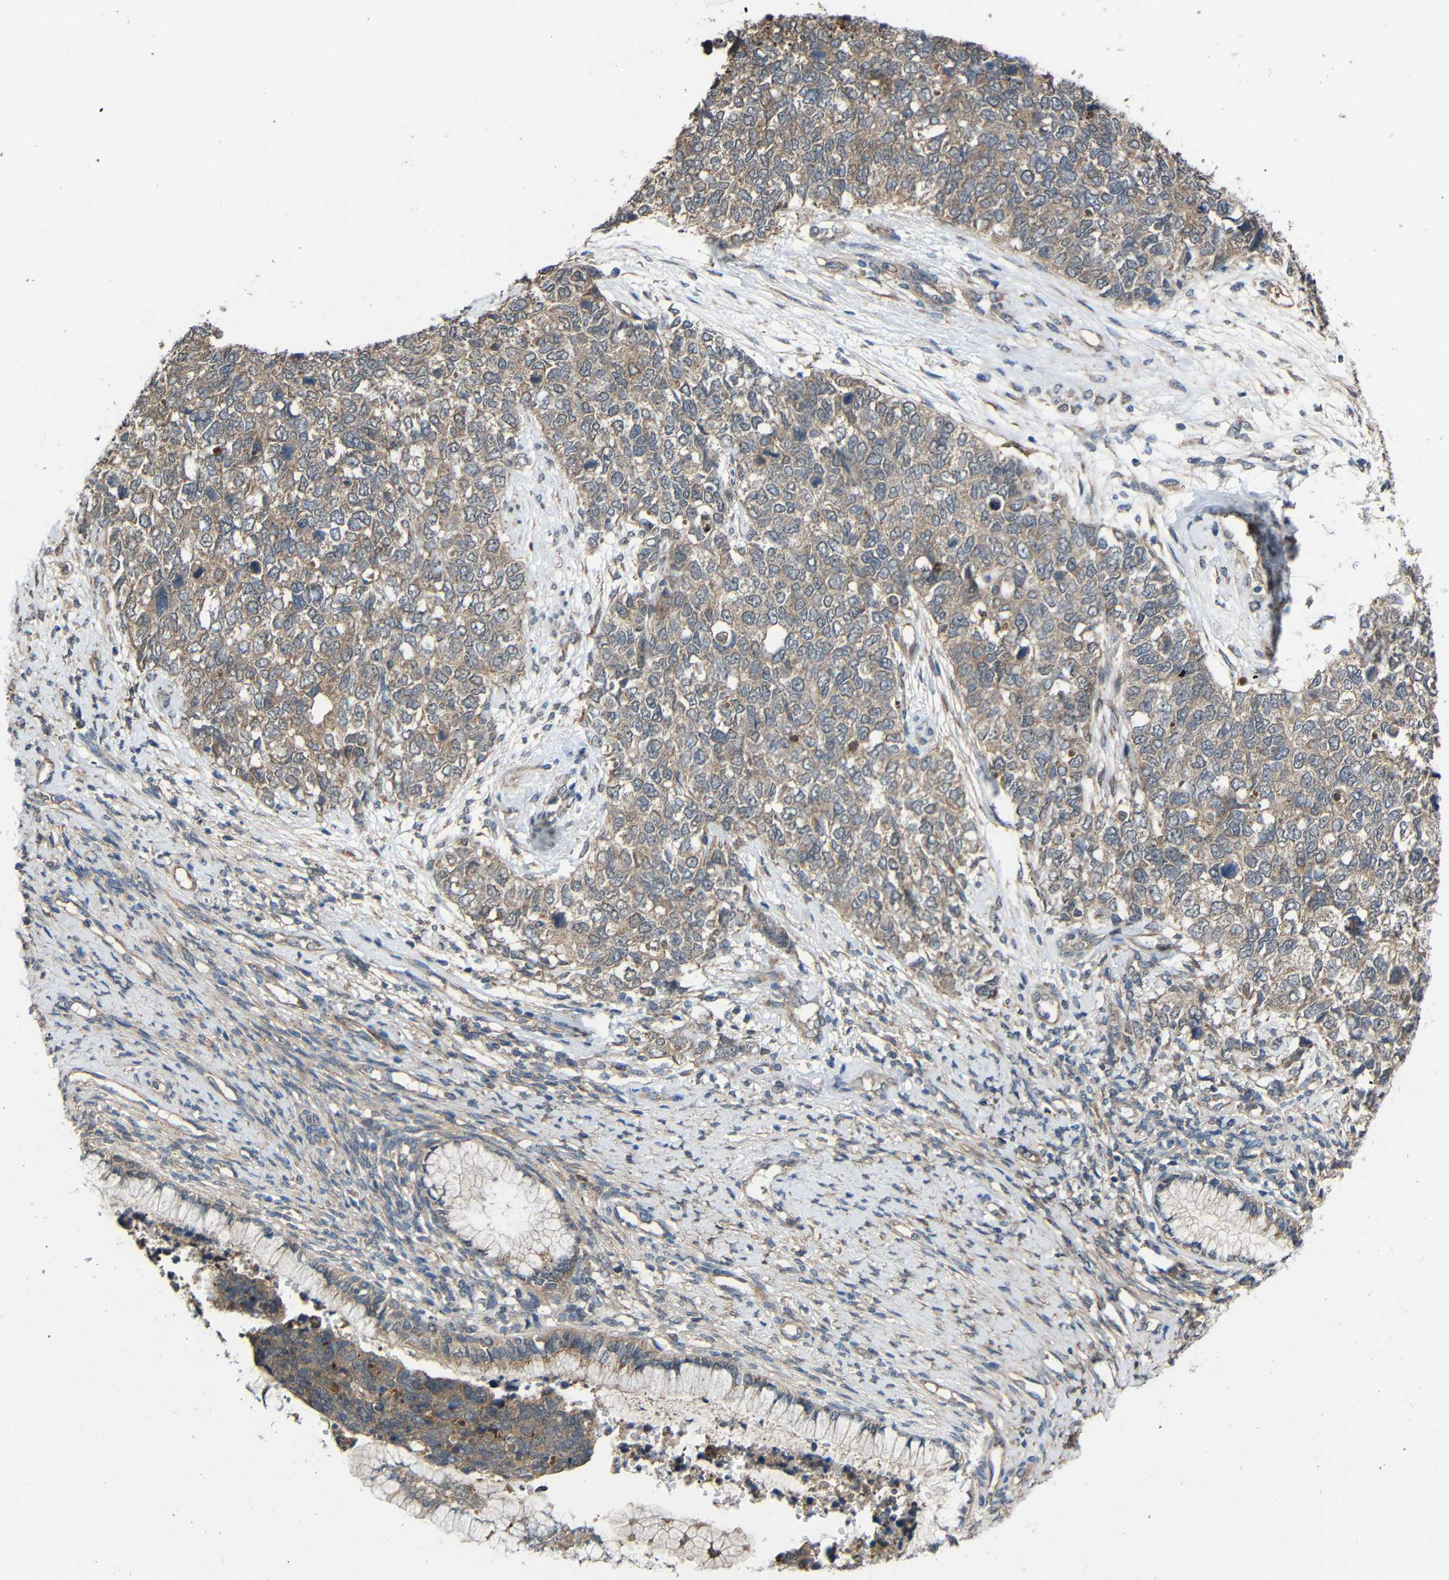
{"staining": {"intensity": "weak", "quantity": ">75%", "location": "cytoplasmic/membranous"}, "tissue": "cervical cancer", "cell_type": "Tumor cells", "image_type": "cancer", "snomed": [{"axis": "morphology", "description": "Squamous cell carcinoma, NOS"}, {"axis": "topography", "description": "Cervix"}], "caption": "A histopathology image showing weak cytoplasmic/membranous positivity in approximately >75% of tumor cells in cervical cancer (squamous cell carcinoma), as visualized by brown immunohistochemical staining.", "gene": "CHST9", "patient": {"sex": "female", "age": 63}}